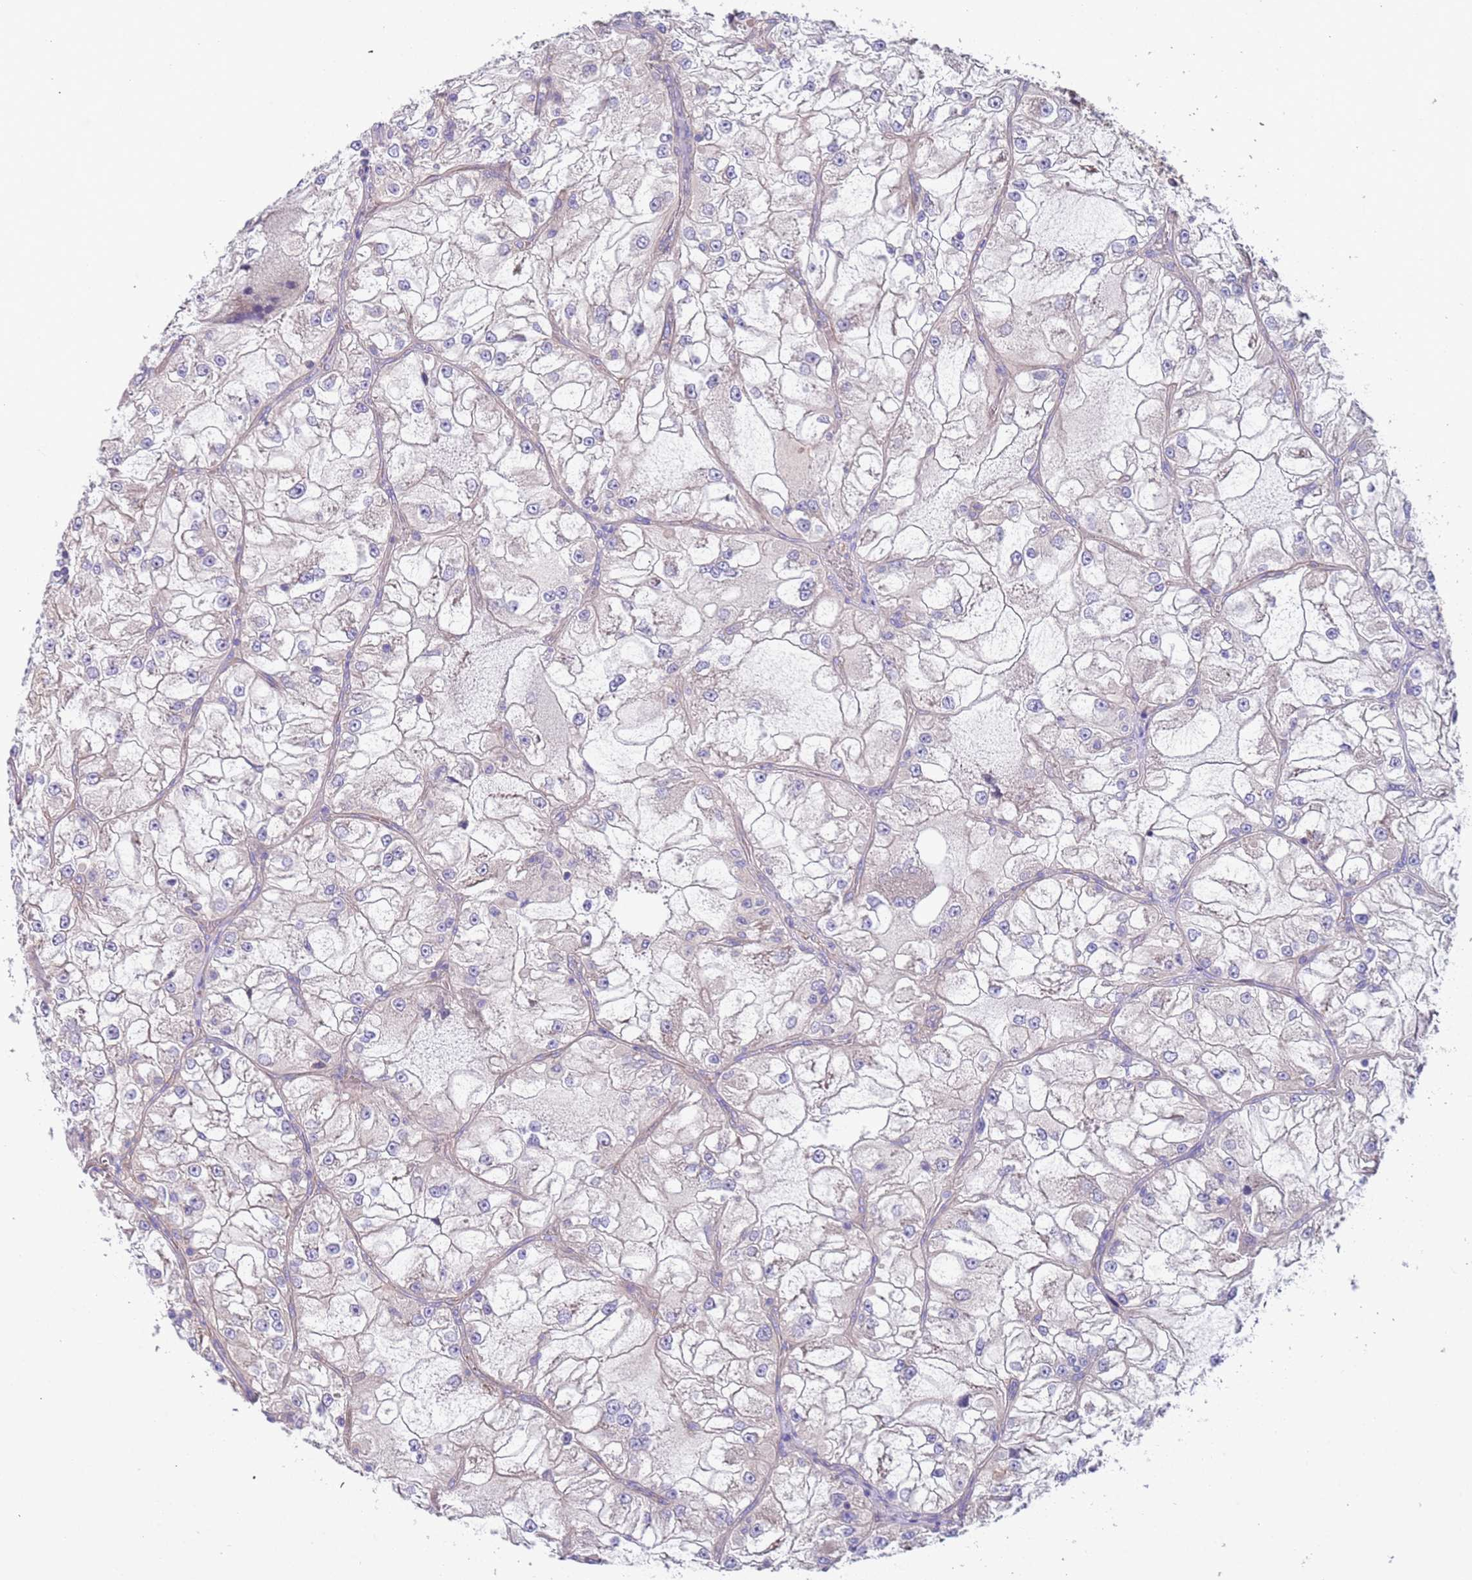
{"staining": {"intensity": "negative", "quantity": "none", "location": "none"}, "tissue": "renal cancer", "cell_type": "Tumor cells", "image_type": "cancer", "snomed": [{"axis": "morphology", "description": "Adenocarcinoma, NOS"}, {"axis": "topography", "description": "Kidney"}], "caption": "Immunohistochemistry (IHC) histopathology image of renal cancer (adenocarcinoma) stained for a protein (brown), which reveals no staining in tumor cells.", "gene": "LAMB4", "patient": {"sex": "female", "age": 72}}